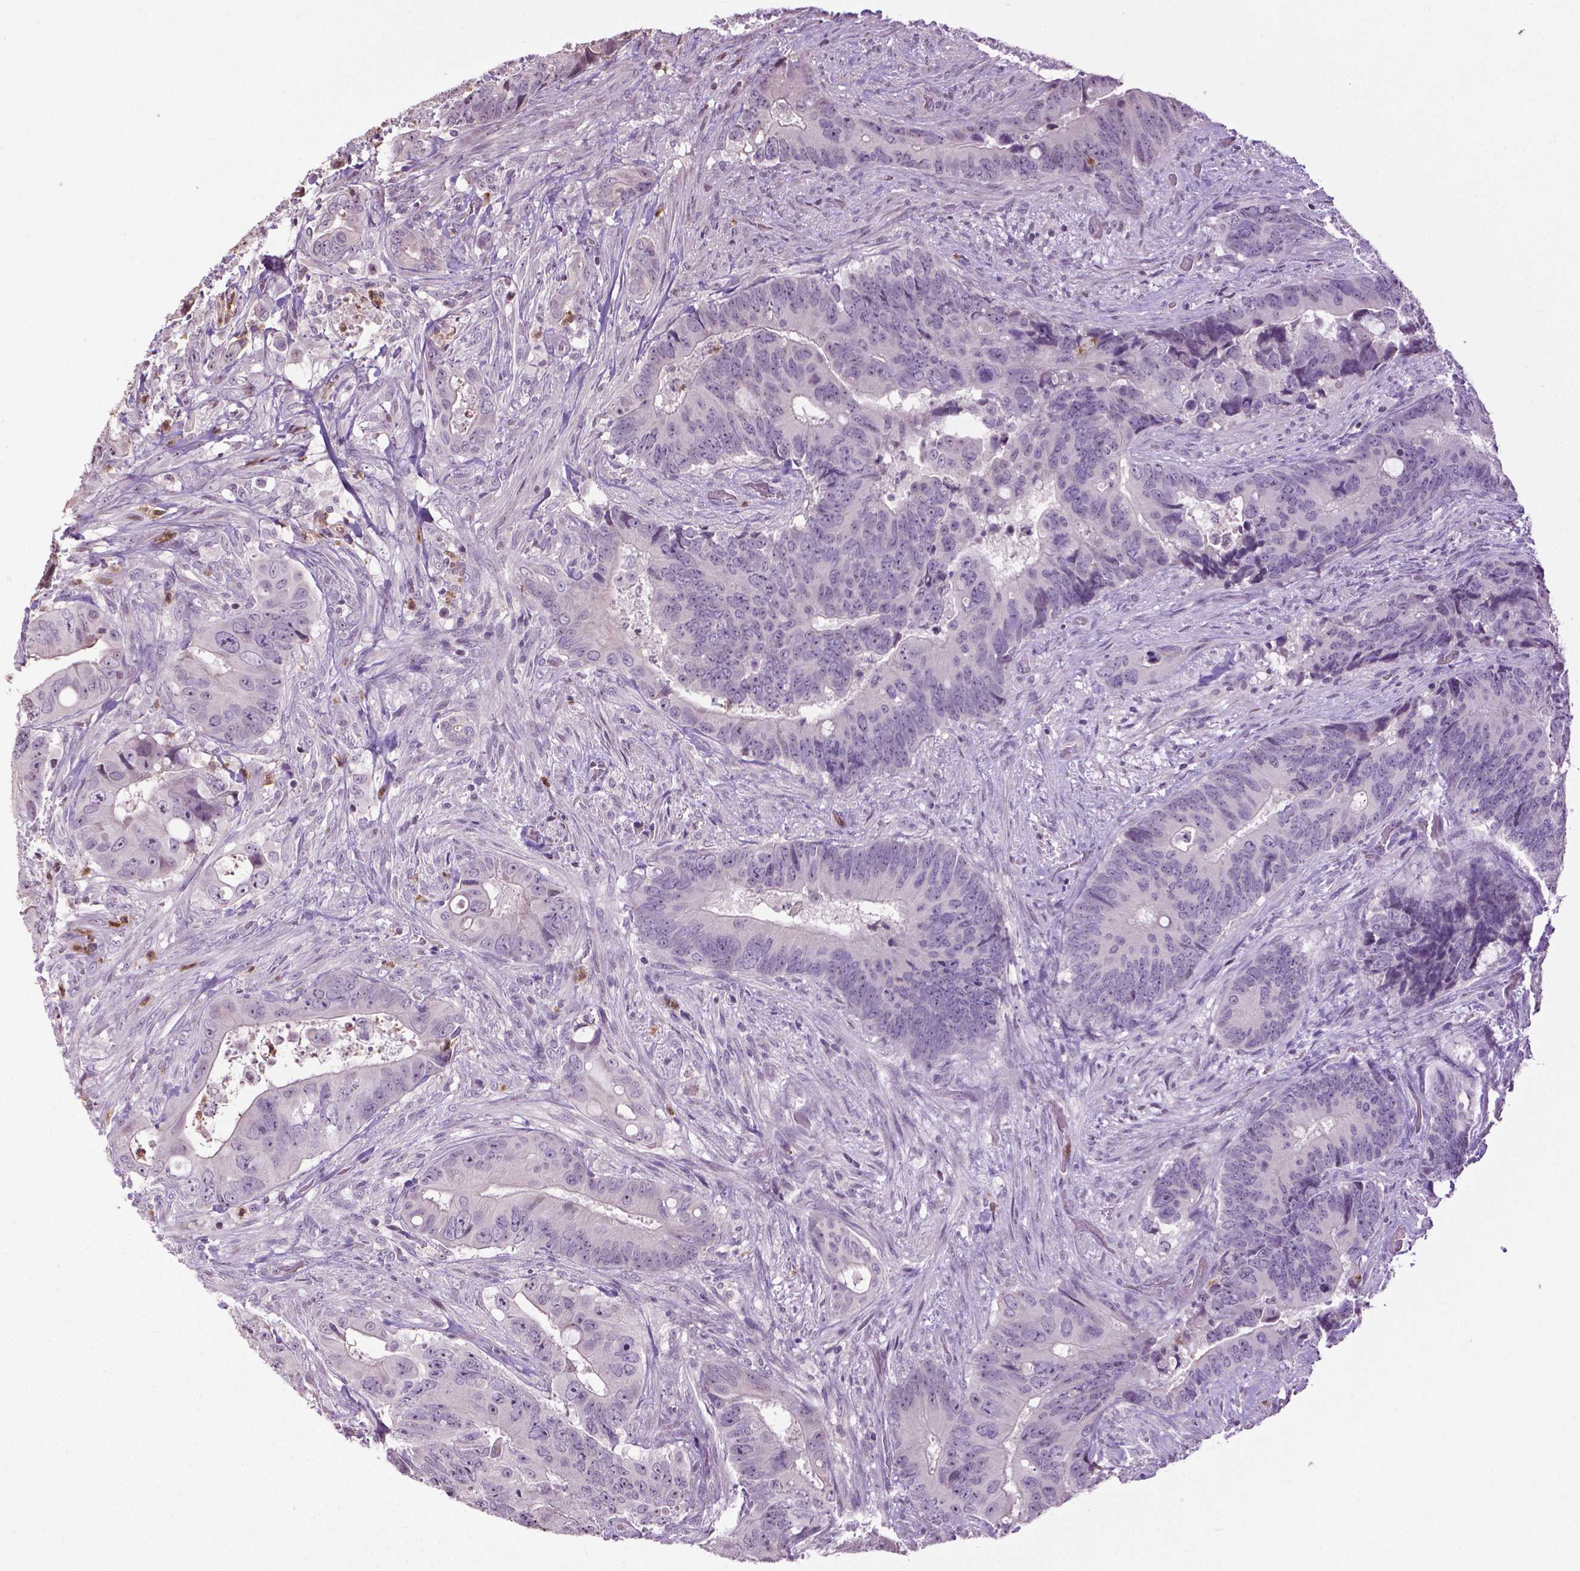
{"staining": {"intensity": "negative", "quantity": "none", "location": "none"}, "tissue": "colorectal cancer", "cell_type": "Tumor cells", "image_type": "cancer", "snomed": [{"axis": "morphology", "description": "Adenocarcinoma, NOS"}, {"axis": "topography", "description": "Rectum"}], "caption": "The micrograph demonstrates no staining of tumor cells in colorectal adenocarcinoma.", "gene": "NTNG2", "patient": {"sex": "male", "age": 78}}